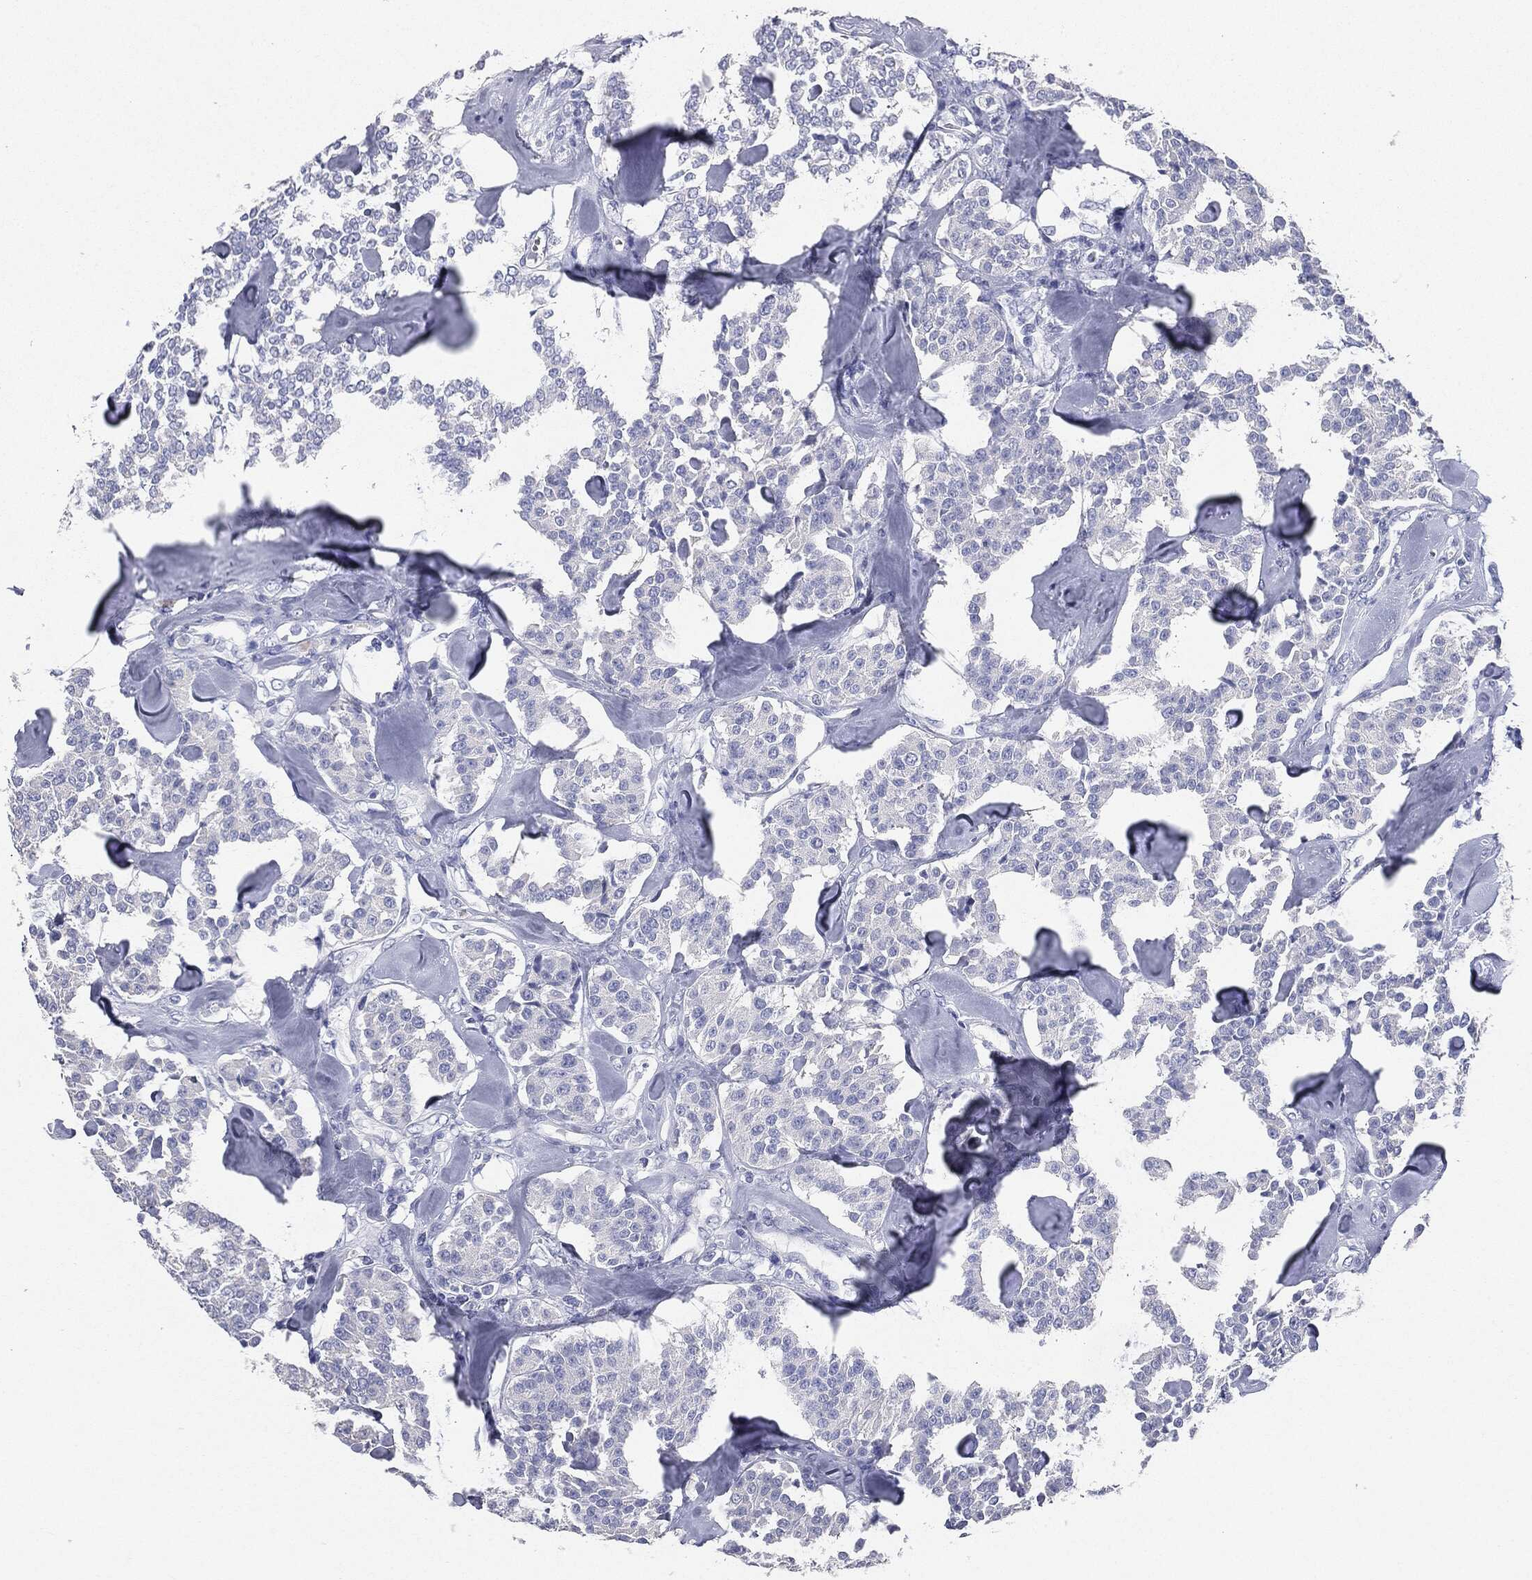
{"staining": {"intensity": "negative", "quantity": "none", "location": "none"}, "tissue": "carcinoid", "cell_type": "Tumor cells", "image_type": "cancer", "snomed": [{"axis": "morphology", "description": "Carcinoid, malignant, NOS"}, {"axis": "topography", "description": "Pancreas"}], "caption": "Human malignant carcinoid stained for a protein using IHC reveals no expression in tumor cells.", "gene": "CUZD1", "patient": {"sex": "male", "age": 41}}